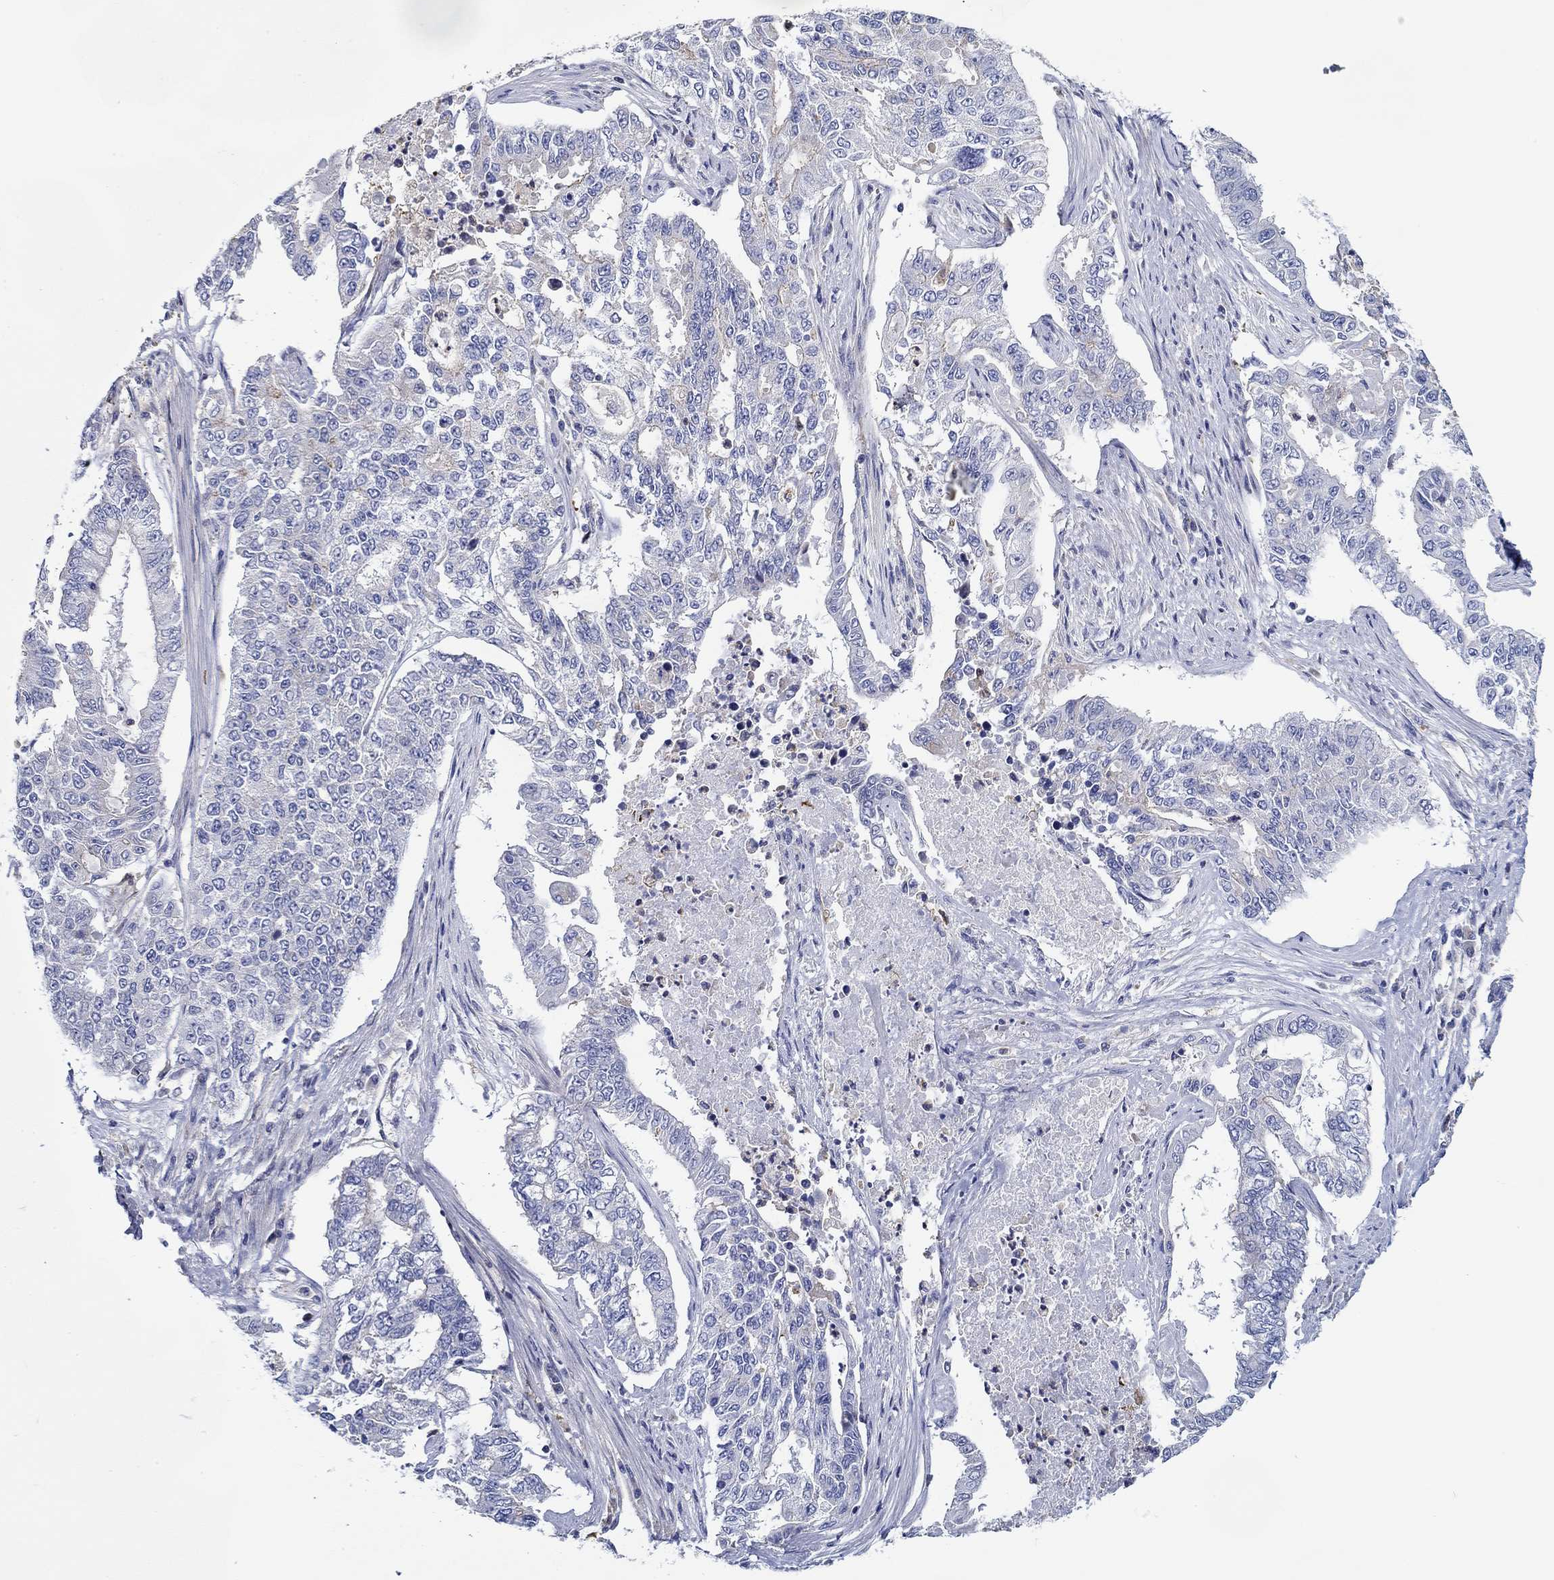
{"staining": {"intensity": "negative", "quantity": "none", "location": "none"}, "tissue": "endometrial cancer", "cell_type": "Tumor cells", "image_type": "cancer", "snomed": [{"axis": "morphology", "description": "Adenocarcinoma, NOS"}, {"axis": "topography", "description": "Uterus"}], "caption": "DAB (3,3'-diaminobenzidine) immunohistochemical staining of endometrial cancer exhibits no significant positivity in tumor cells. (Immunohistochemistry, brightfield microscopy, high magnification).", "gene": "CFAP61", "patient": {"sex": "female", "age": 59}}